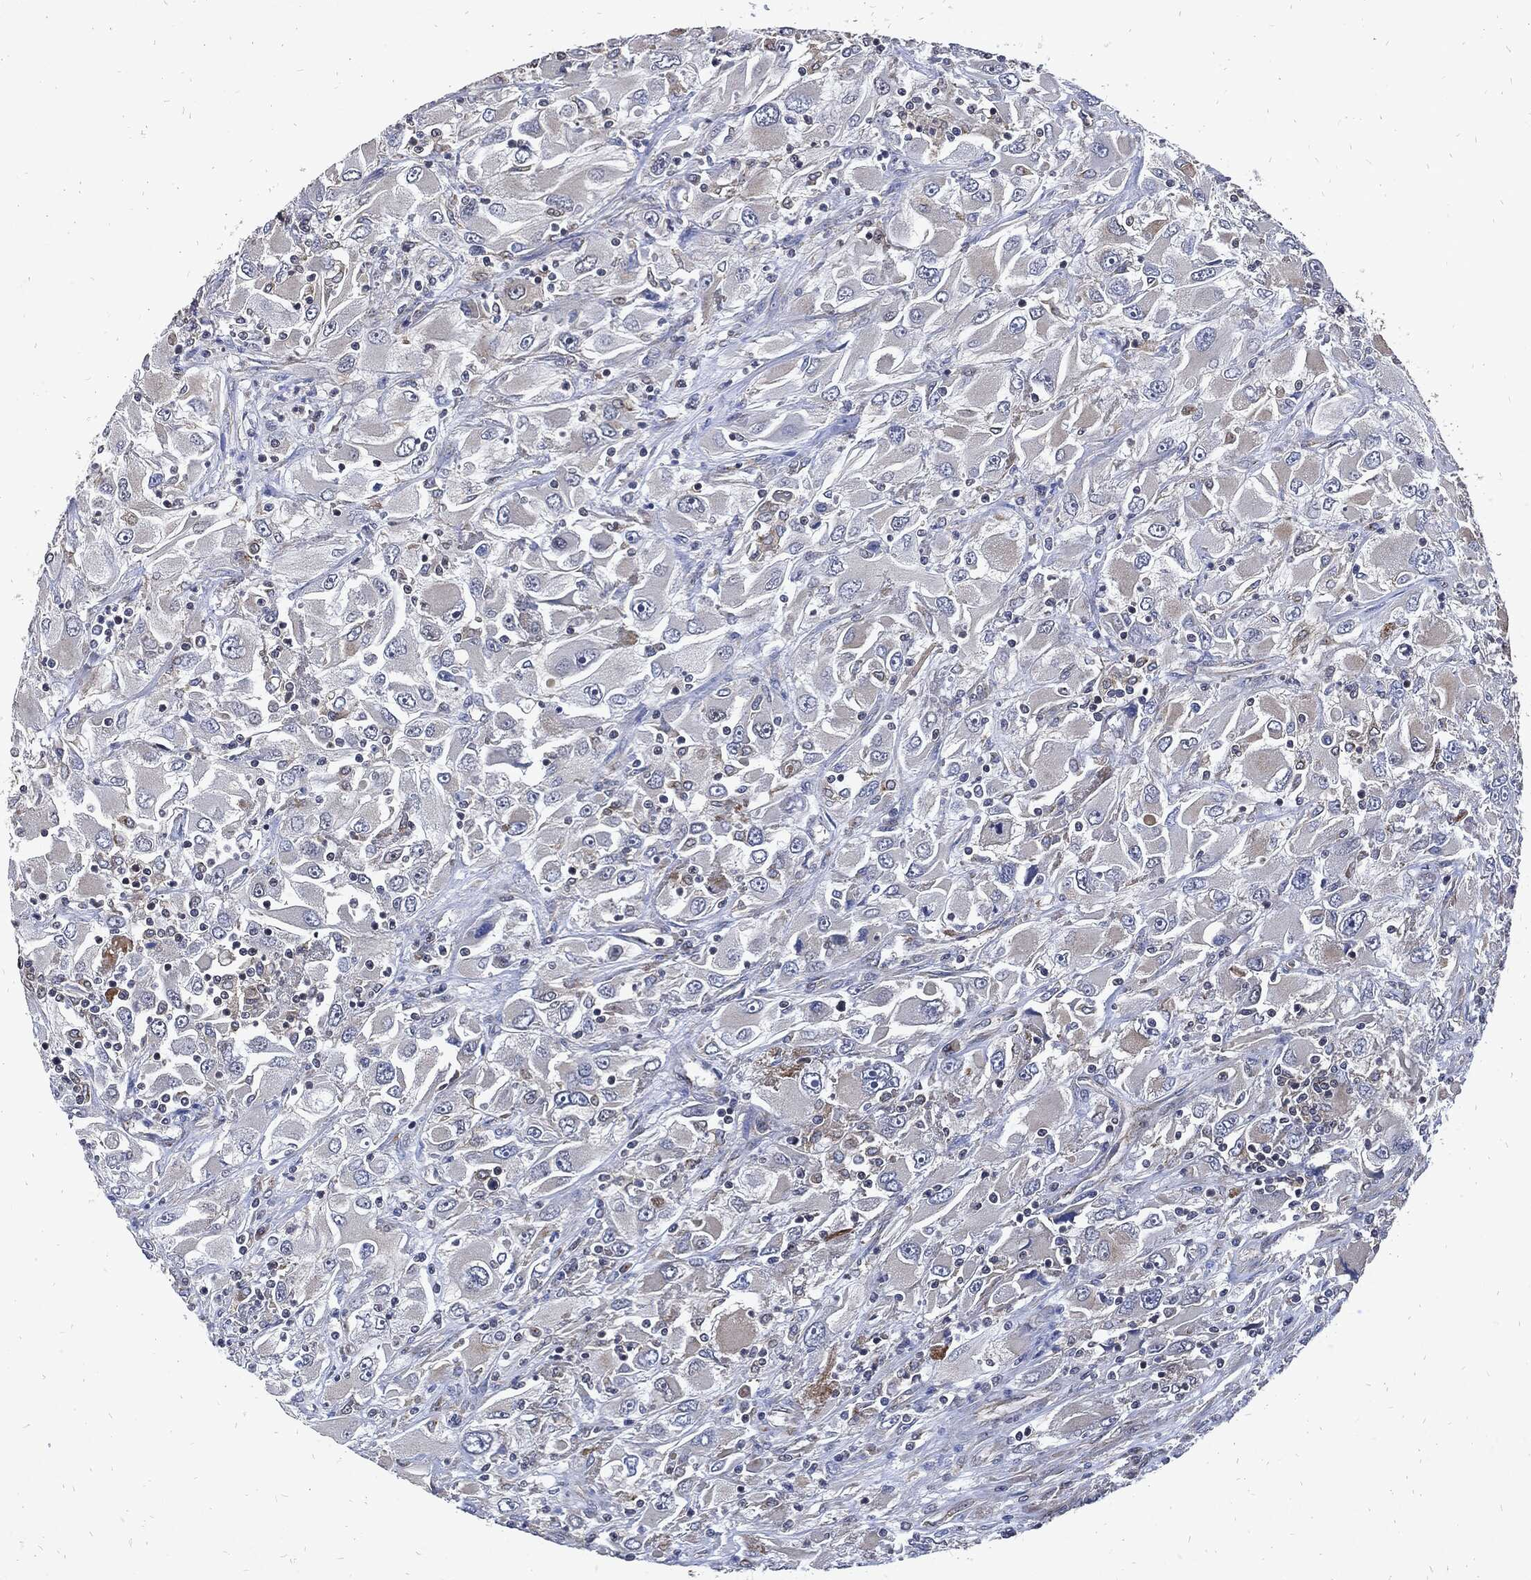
{"staining": {"intensity": "negative", "quantity": "none", "location": "none"}, "tissue": "renal cancer", "cell_type": "Tumor cells", "image_type": "cancer", "snomed": [{"axis": "morphology", "description": "Adenocarcinoma, NOS"}, {"axis": "topography", "description": "Kidney"}], "caption": "IHC histopathology image of neoplastic tissue: renal cancer (adenocarcinoma) stained with DAB reveals no significant protein staining in tumor cells.", "gene": "DCTN1", "patient": {"sex": "female", "age": 52}}